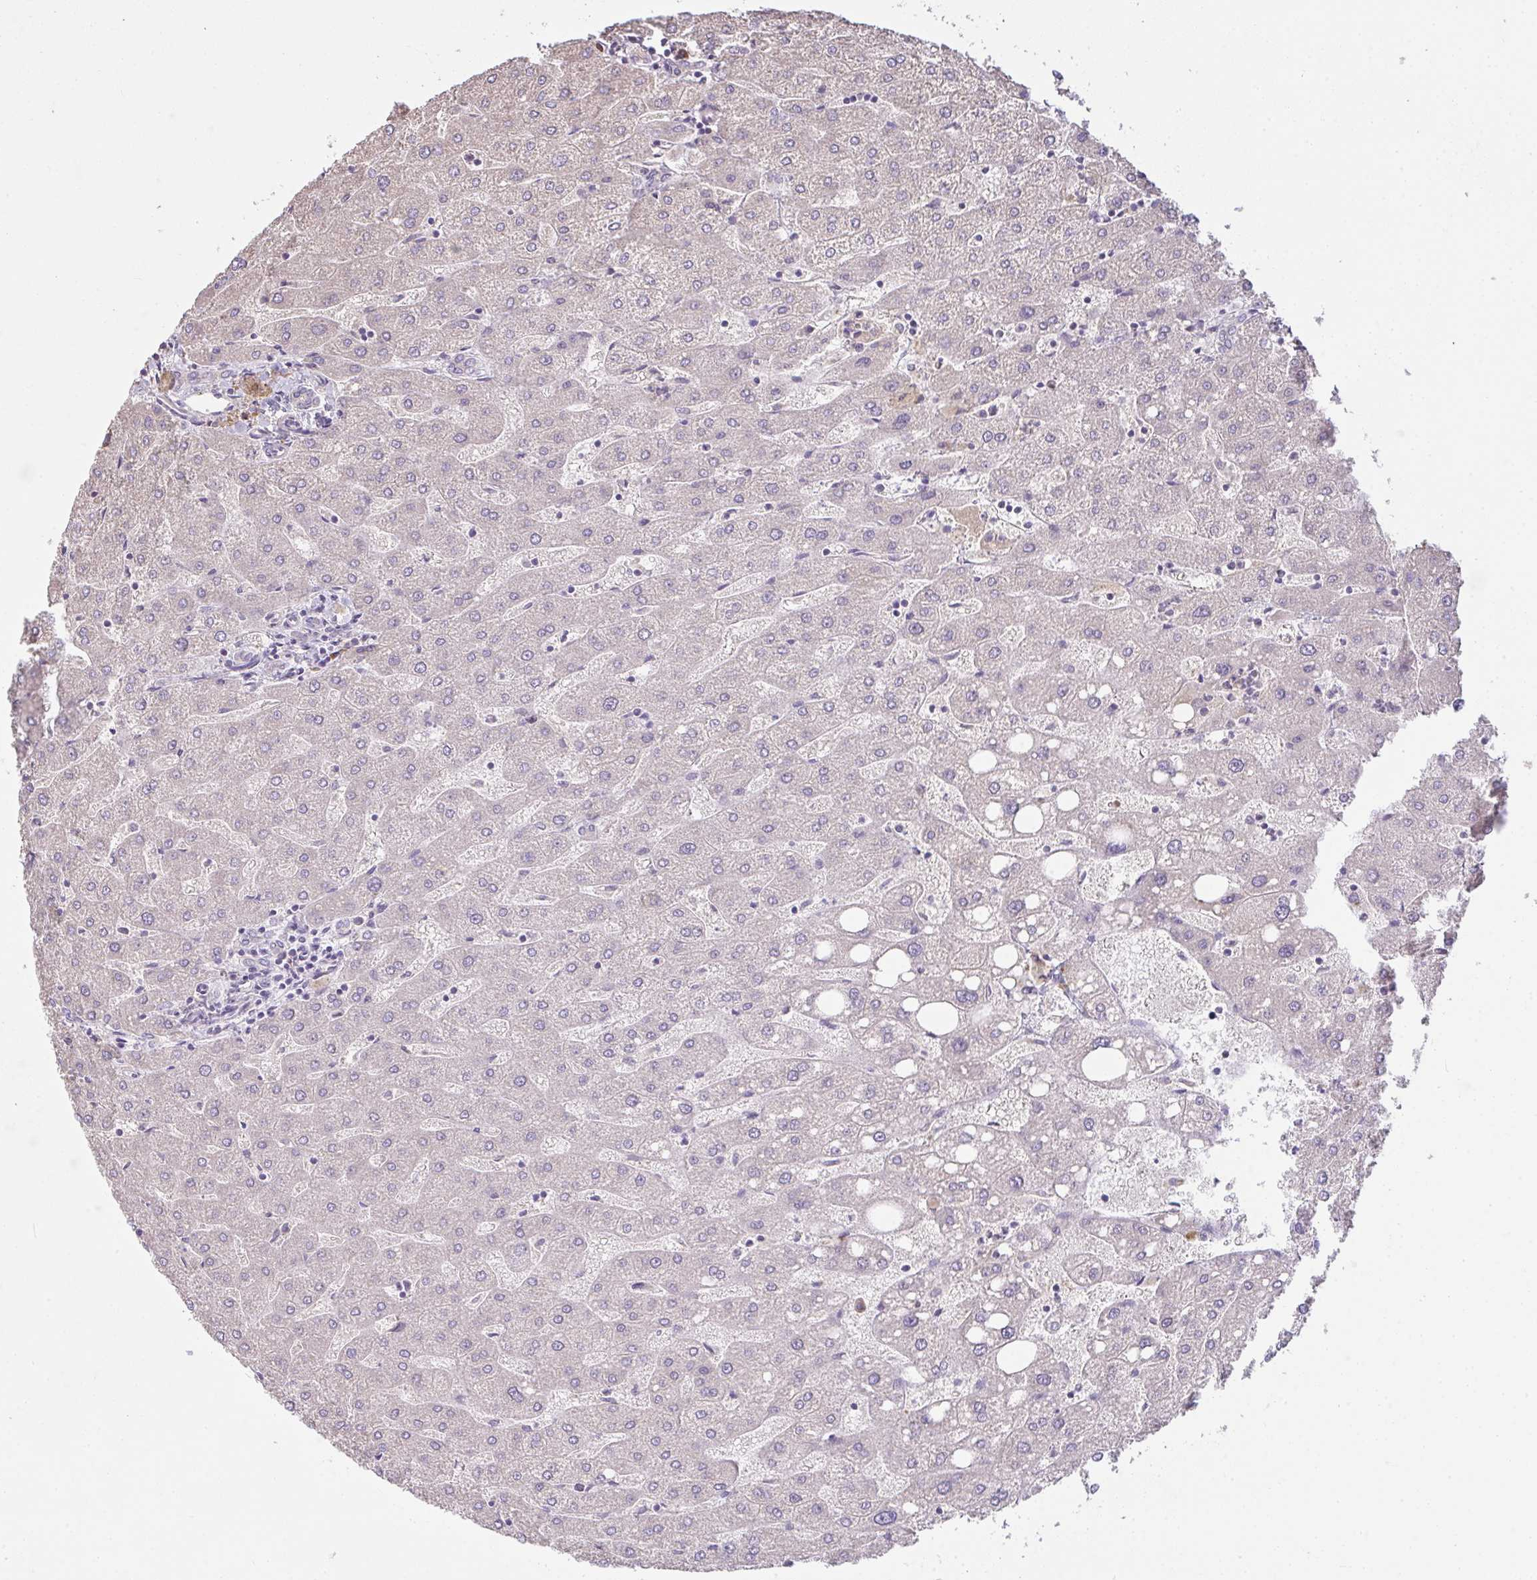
{"staining": {"intensity": "negative", "quantity": "none", "location": "none"}, "tissue": "liver", "cell_type": "Cholangiocytes", "image_type": "normal", "snomed": [{"axis": "morphology", "description": "Normal tissue, NOS"}, {"axis": "topography", "description": "Liver"}], "caption": "The immunohistochemistry (IHC) micrograph has no significant staining in cholangiocytes of liver.", "gene": "BRINP3", "patient": {"sex": "male", "age": 67}}